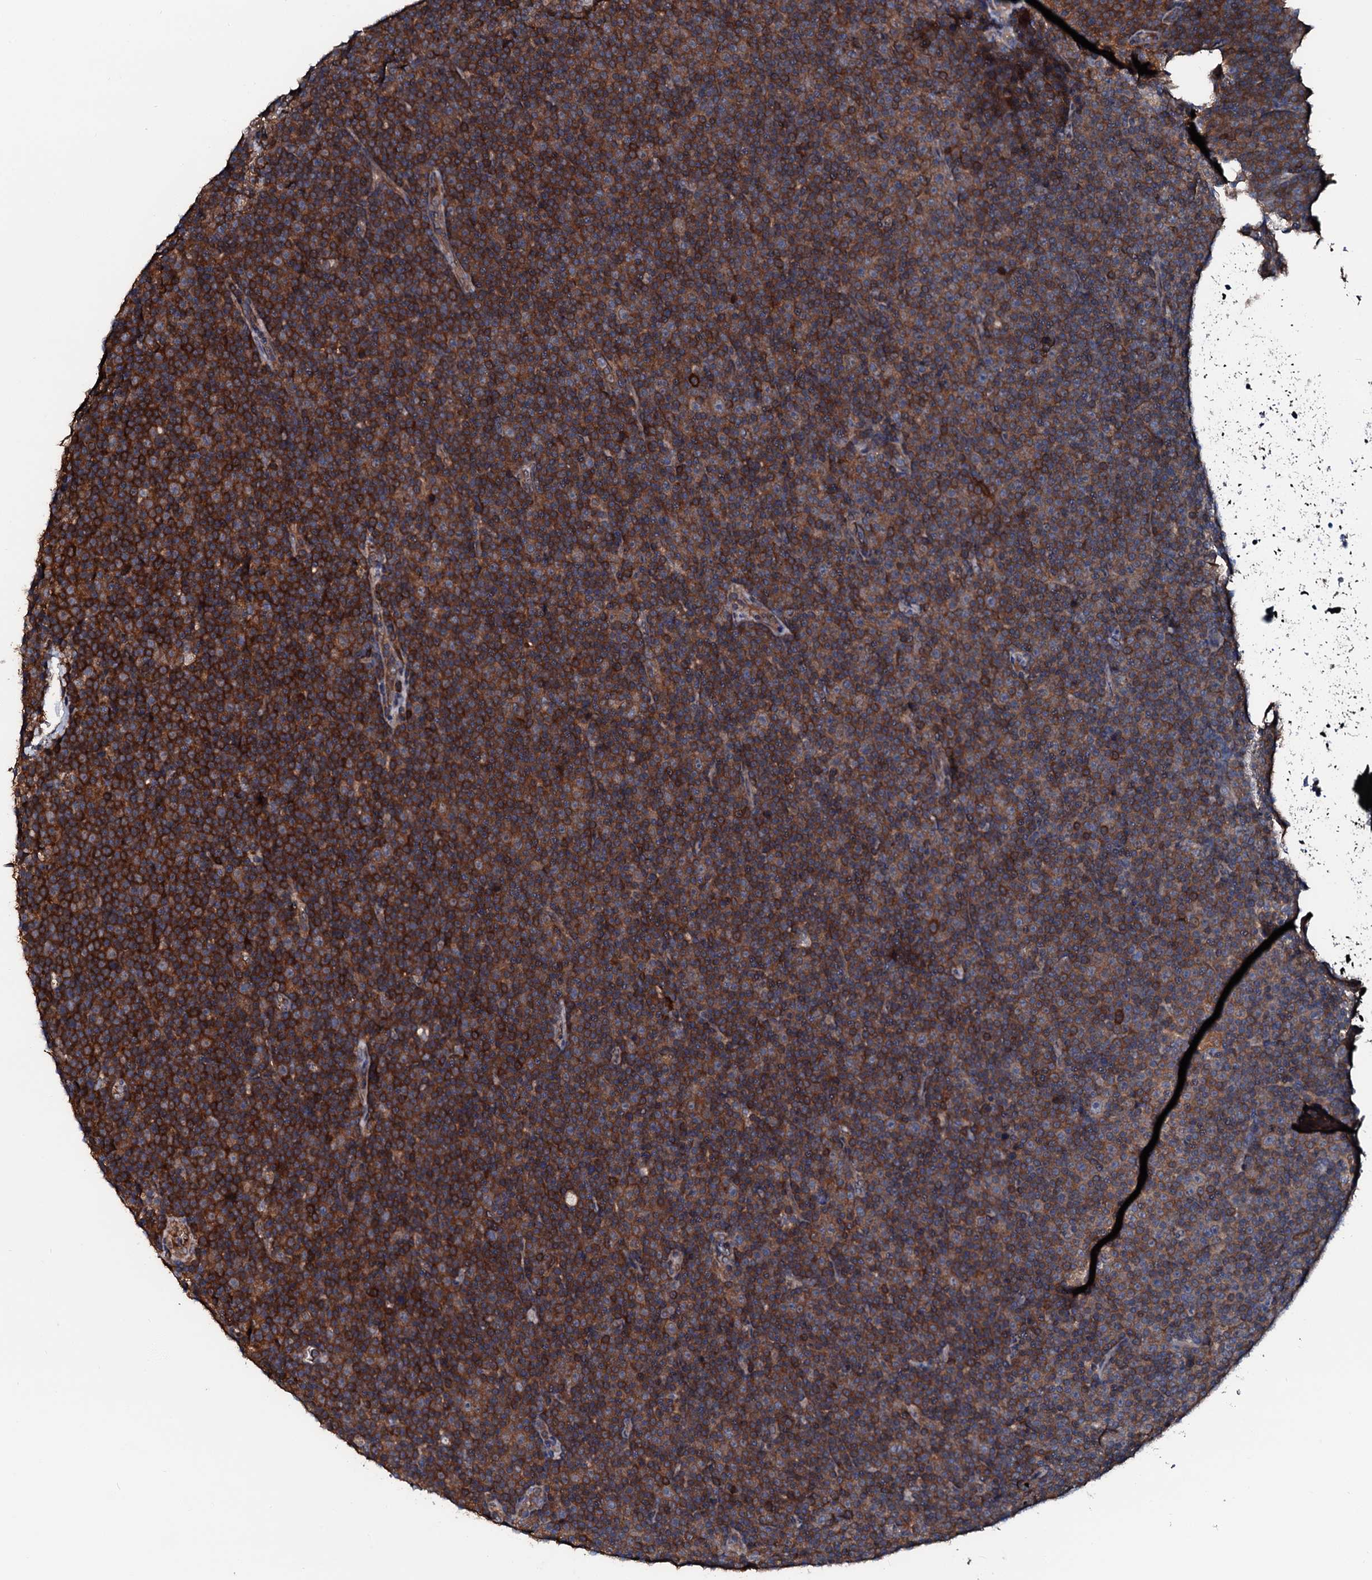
{"staining": {"intensity": "strong", "quantity": ">75%", "location": "cytoplasmic/membranous"}, "tissue": "lymphoma", "cell_type": "Tumor cells", "image_type": "cancer", "snomed": [{"axis": "morphology", "description": "Malignant lymphoma, non-Hodgkin's type, Low grade"}, {"axis": "topography", "description": "Lymph node"}], "caption": "Approximately >75% of tumor cells in human lymphoma display strong cytoplasmic/membranous protein expression as visualized by brown immunohistochemical staining.", "gene": "TRAFD1", "patient": {"sex": "female", "age": 67}}